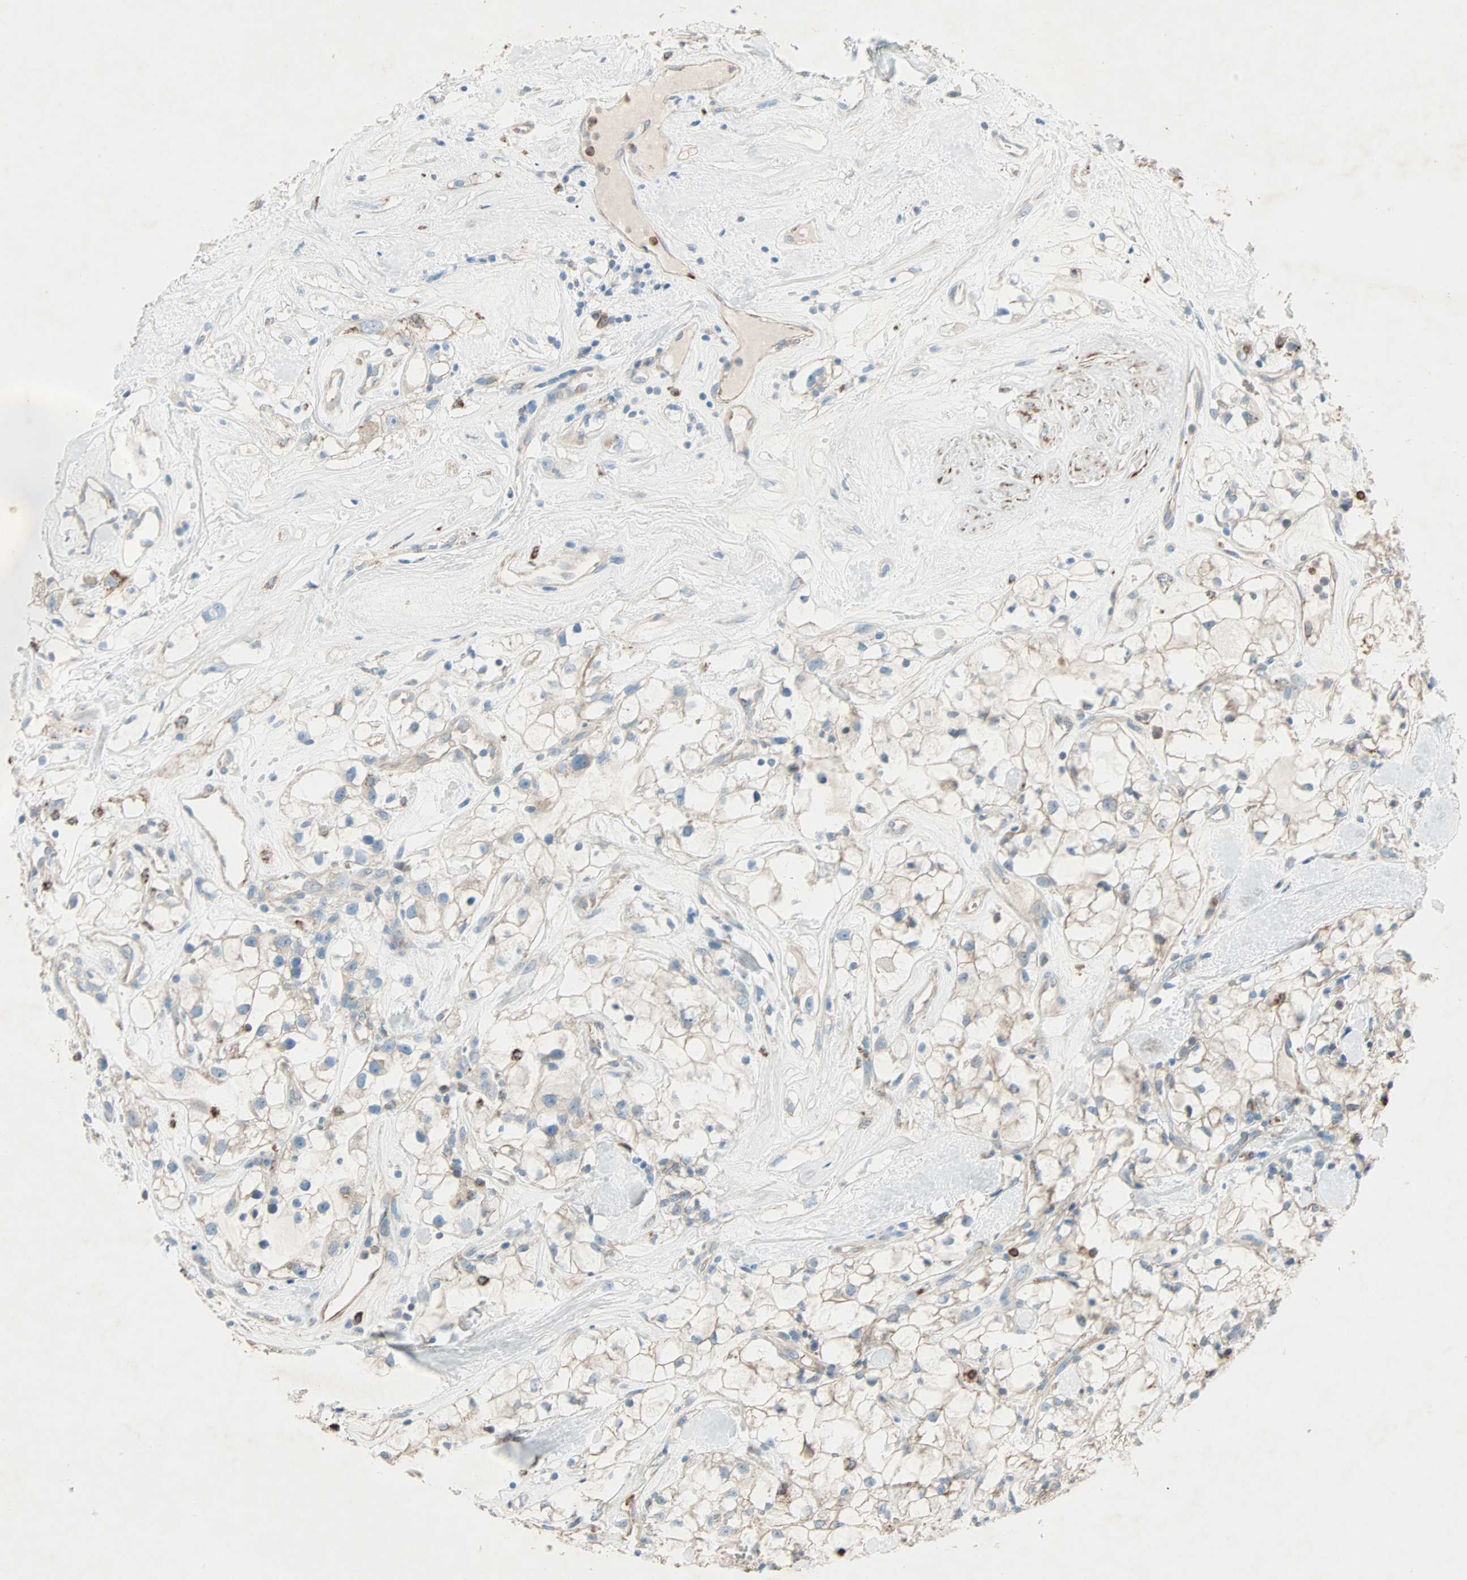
{"staining": {"intensity": "weak", "quantity": ">75%", "location": "cytoplasmic/membranous"}, "tissue": "renal cancer", "cell_type": "Tumor cells", "image_type": "cancer", "snomed": [{"axis": "morphology", "description": "Adenocarcinoma, NOS"}, {"axis": "topography", "description": "Kidney"}], "caption": "About >75% of tumor cells in renal cancer reveal weak cytoplasmic/membranous protein staining as visualized by brown immunohistochemical staining.", "gene": "LY6G6F", "patient": {"sex": "female", "age": 60}}